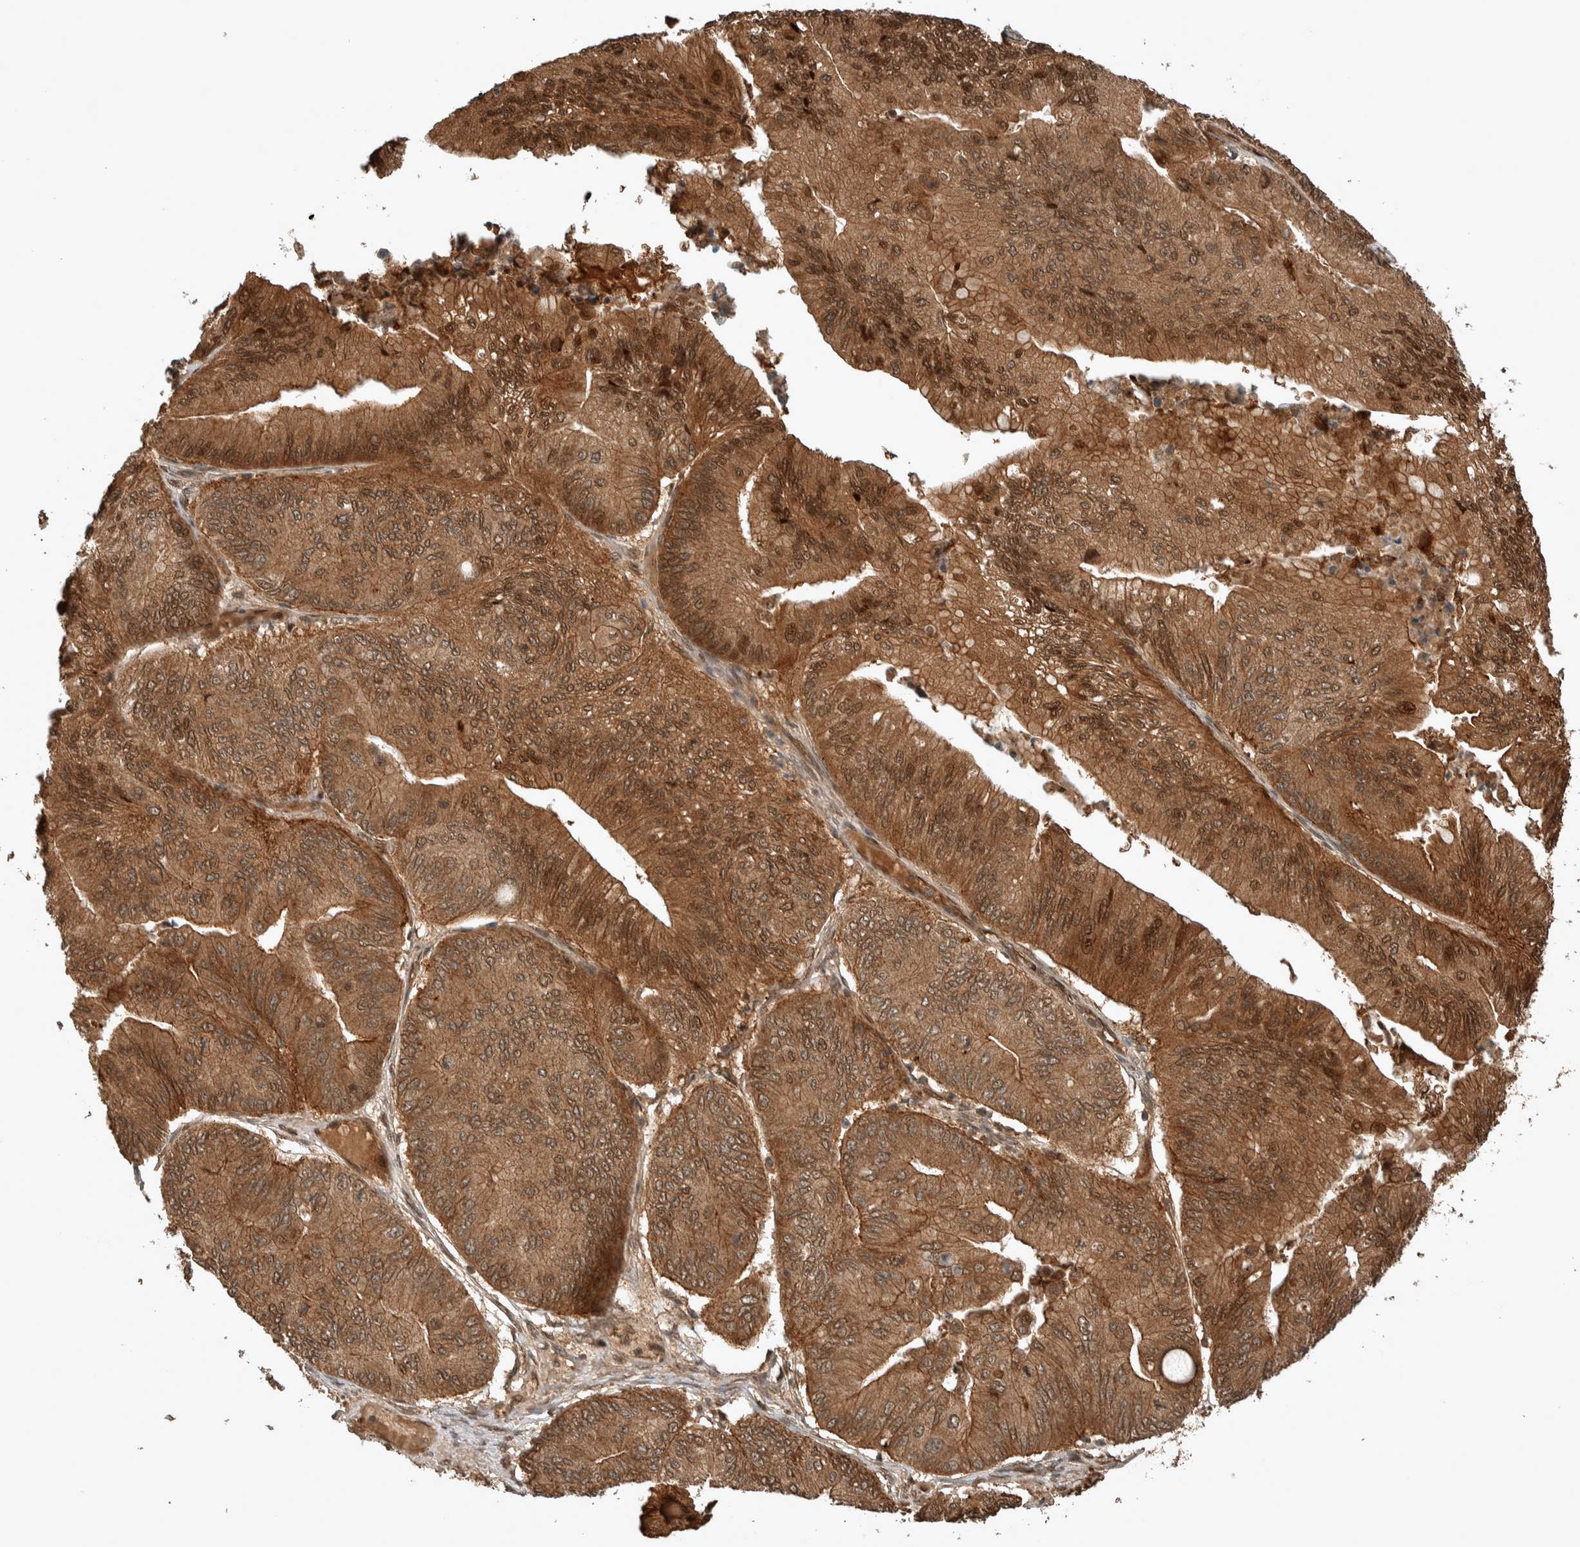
{"staining": {"intensity": "moderate", "quantity": ">75%", "location": "cytoplasmic/membranous,nuclear"}, "tissue": "ovarian cancer", "cell_type": "Tumor cells", "image_type": "cancer", "snomed": [{"axis": "morphology", "description": "Cystadenocarcinoma, mucinous, NOS"}, {"axis": "topography", "description": "Ovary"}], "caption": "Human mucinous cystadenocarcinoma (ovarian) stained with a protein marker exhibits moderate staining in tumor cells.", "gene": "CNTROB", "patient": {"sex": "female", "age": 61}}